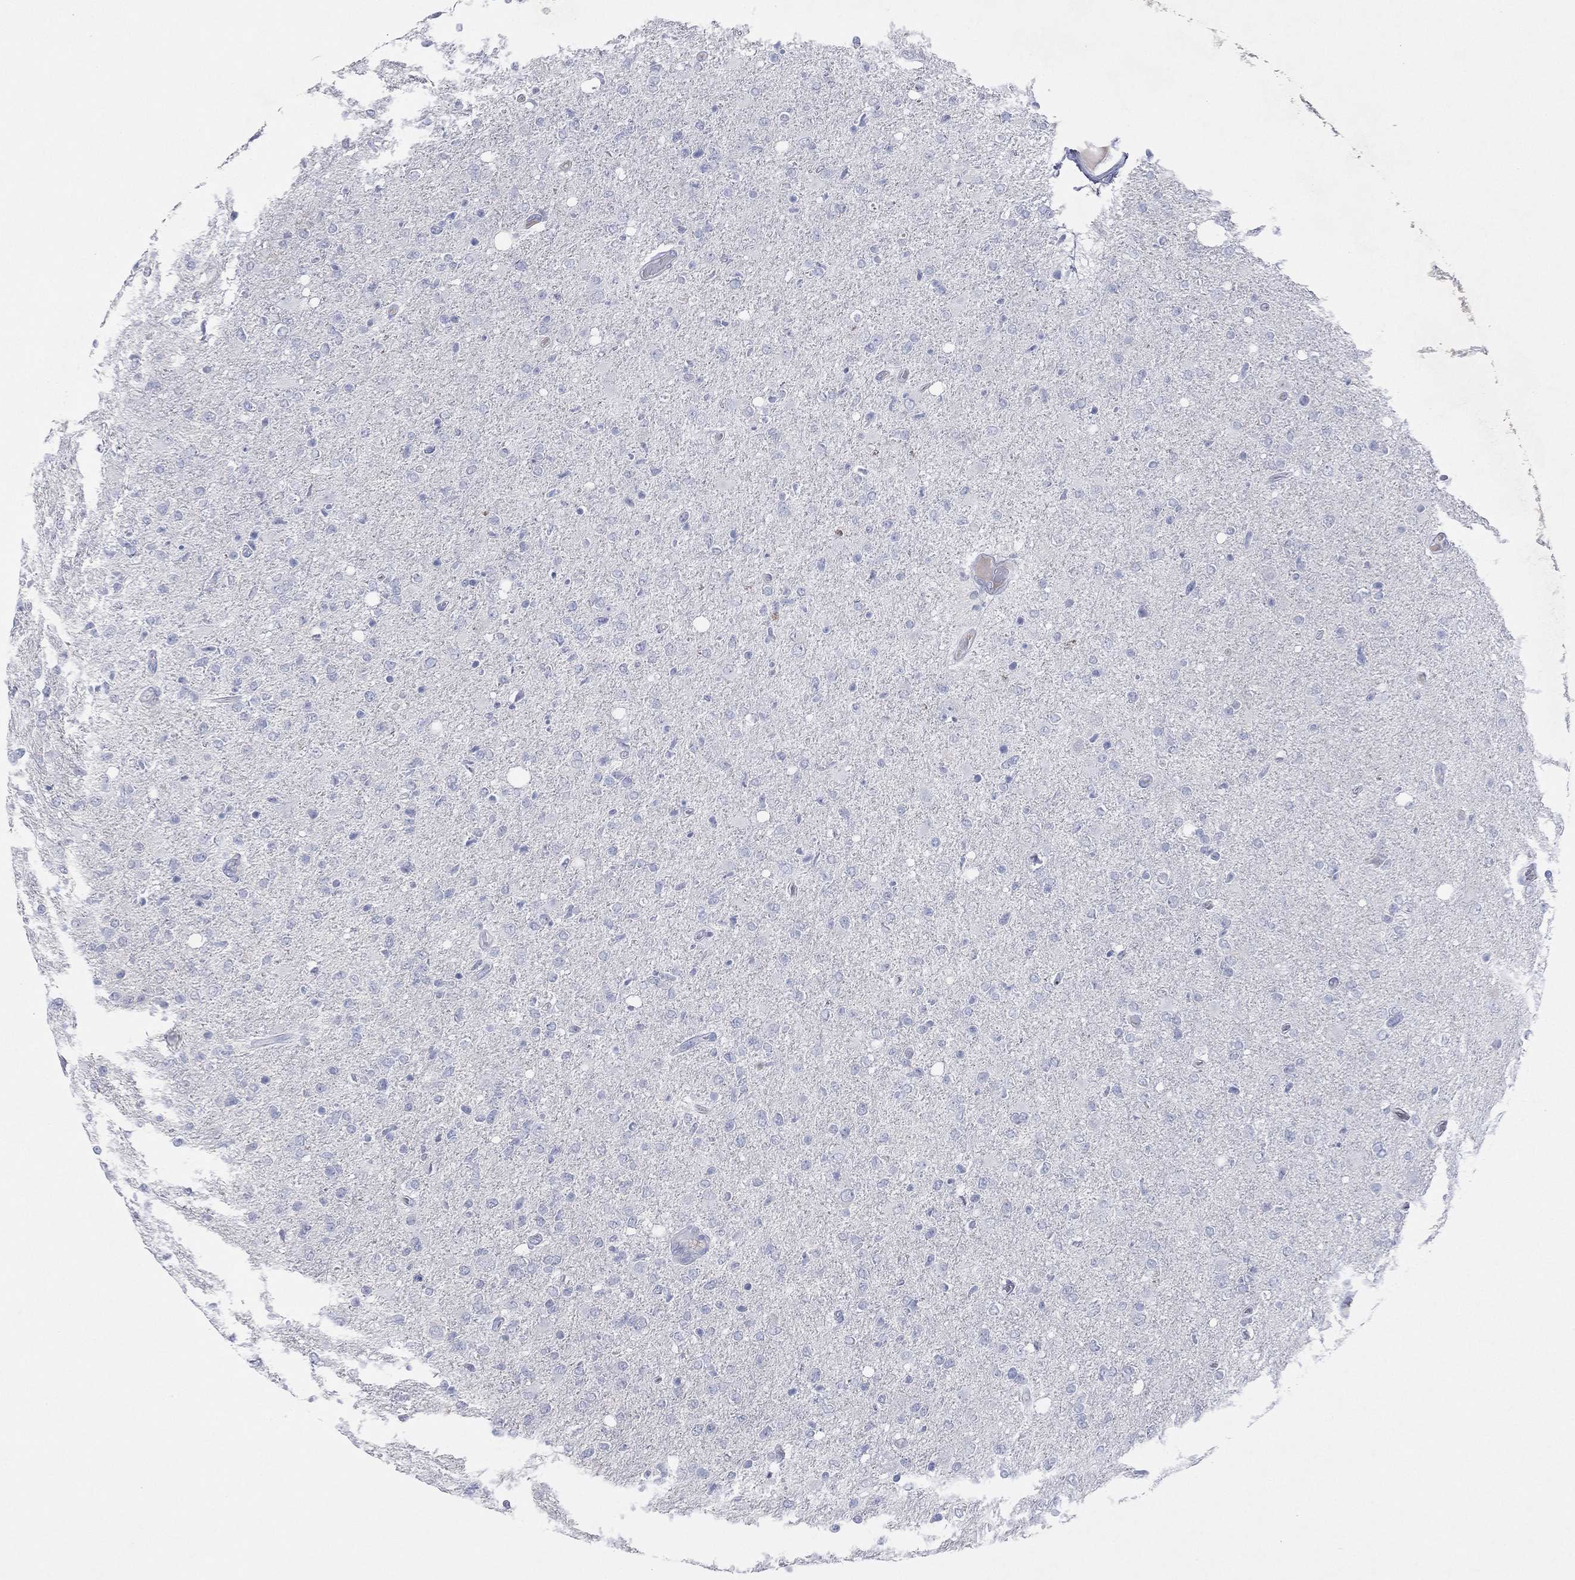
{"staining": {"intensity": "negative", "quantity": "none", "location": "none"}, "tissue": "glioma", "cell_type": "Tumor cells", "image_type": "cancer", "snomed": [{"axis": "morphology", "description": "Glioma, malignant, High grade"}, {"axis": "topography", "description": "Cerebral cortex"}], "caption": "High magnification brightfield microscopy of glioma stained with DAB (3,3'-diaminobenzidine) (brown) and counterstained with hematoxylin (blue): tumor cells show no significant expression.", "gene": "CPT1B", "patient": {"sex": "male", "age": 70}}